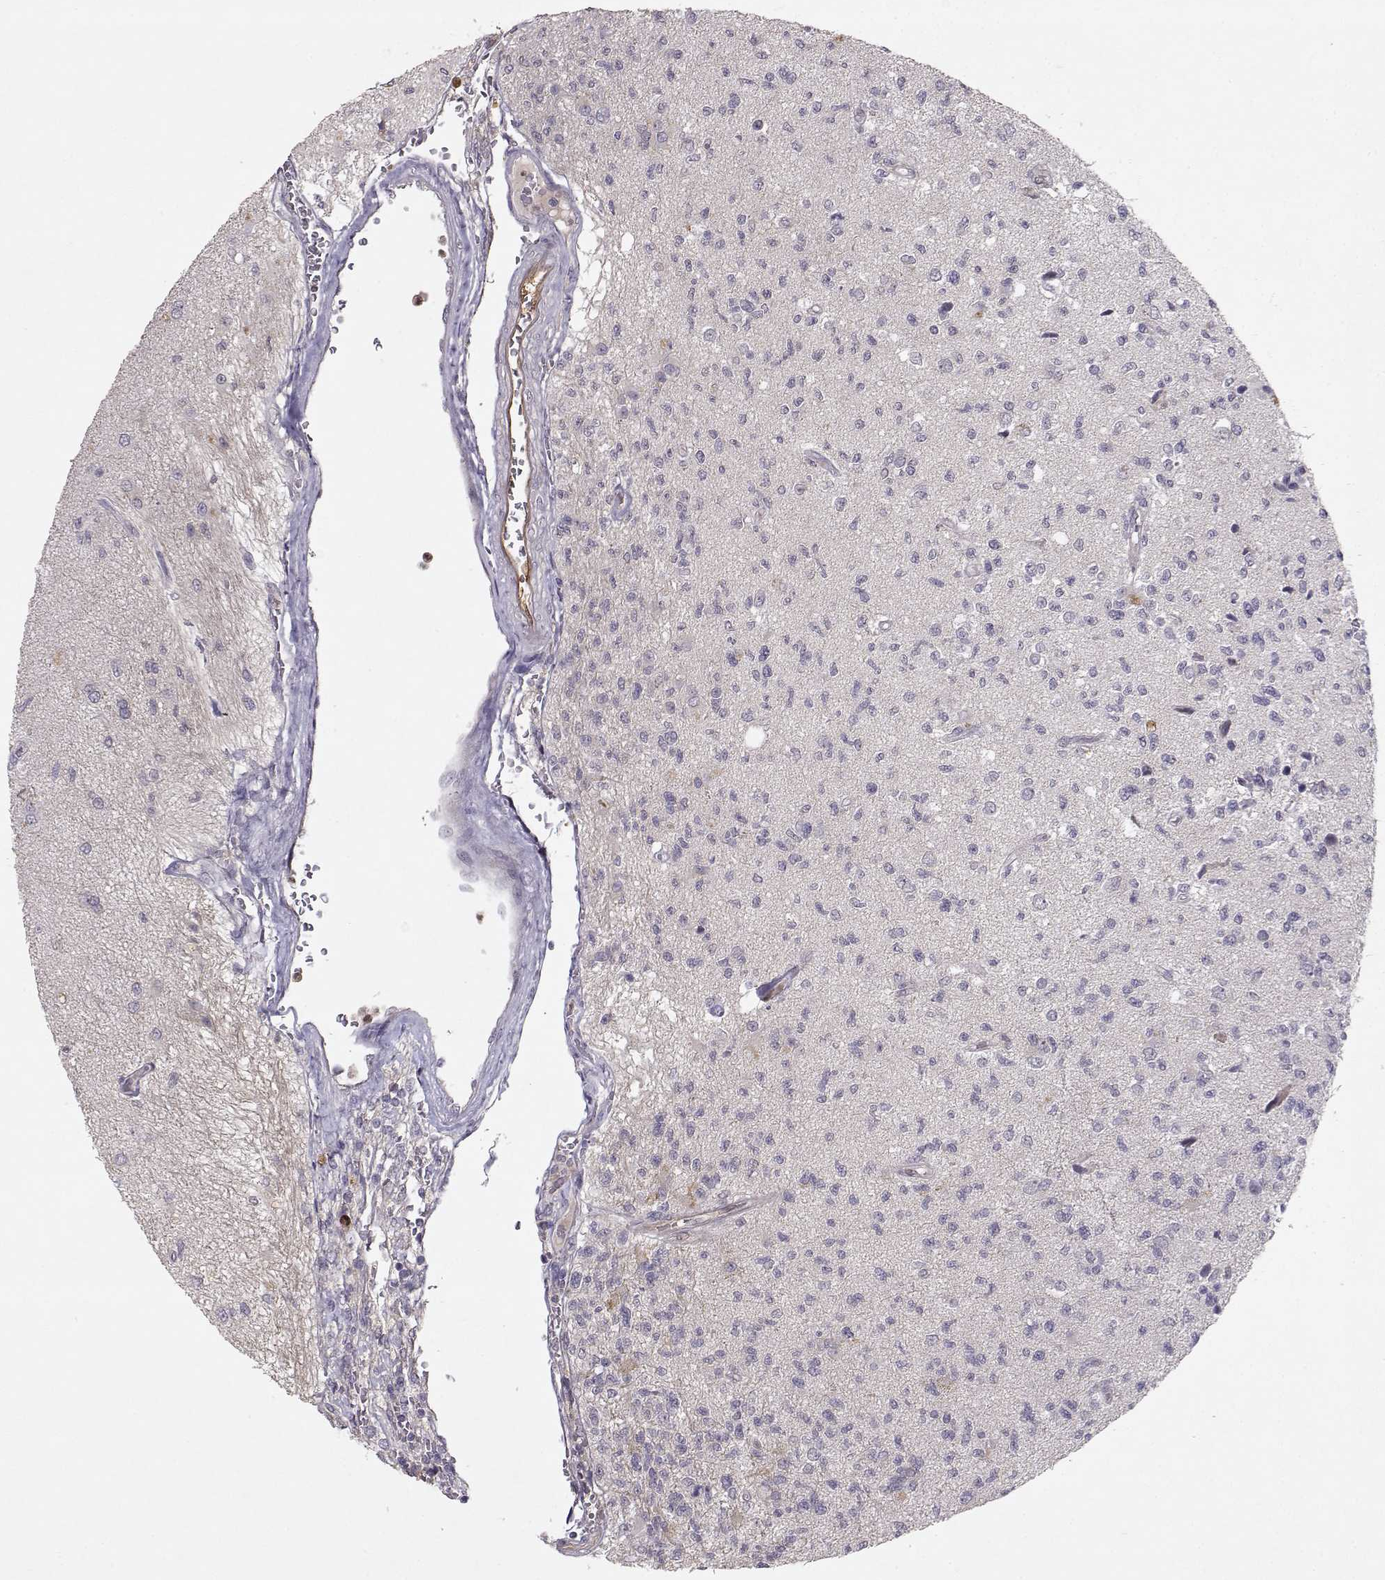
{"staining": {"intensity": "negative", "quantity": "none", "location": "none"}, "tissue": "glioma", "cell_type": "Tumor cells", "image_type": "cancer", "snomed": [{"axis": "morphology", "description": "Glioma, malignant, High grade"}, {"axis": "topography", "description": "Brain"}], "caption": "Tumor cells are negative for protein expression in human malignant glioma (high-grade).", "gene": "BMX", "patient": {"sex": "male", "age": 56}}